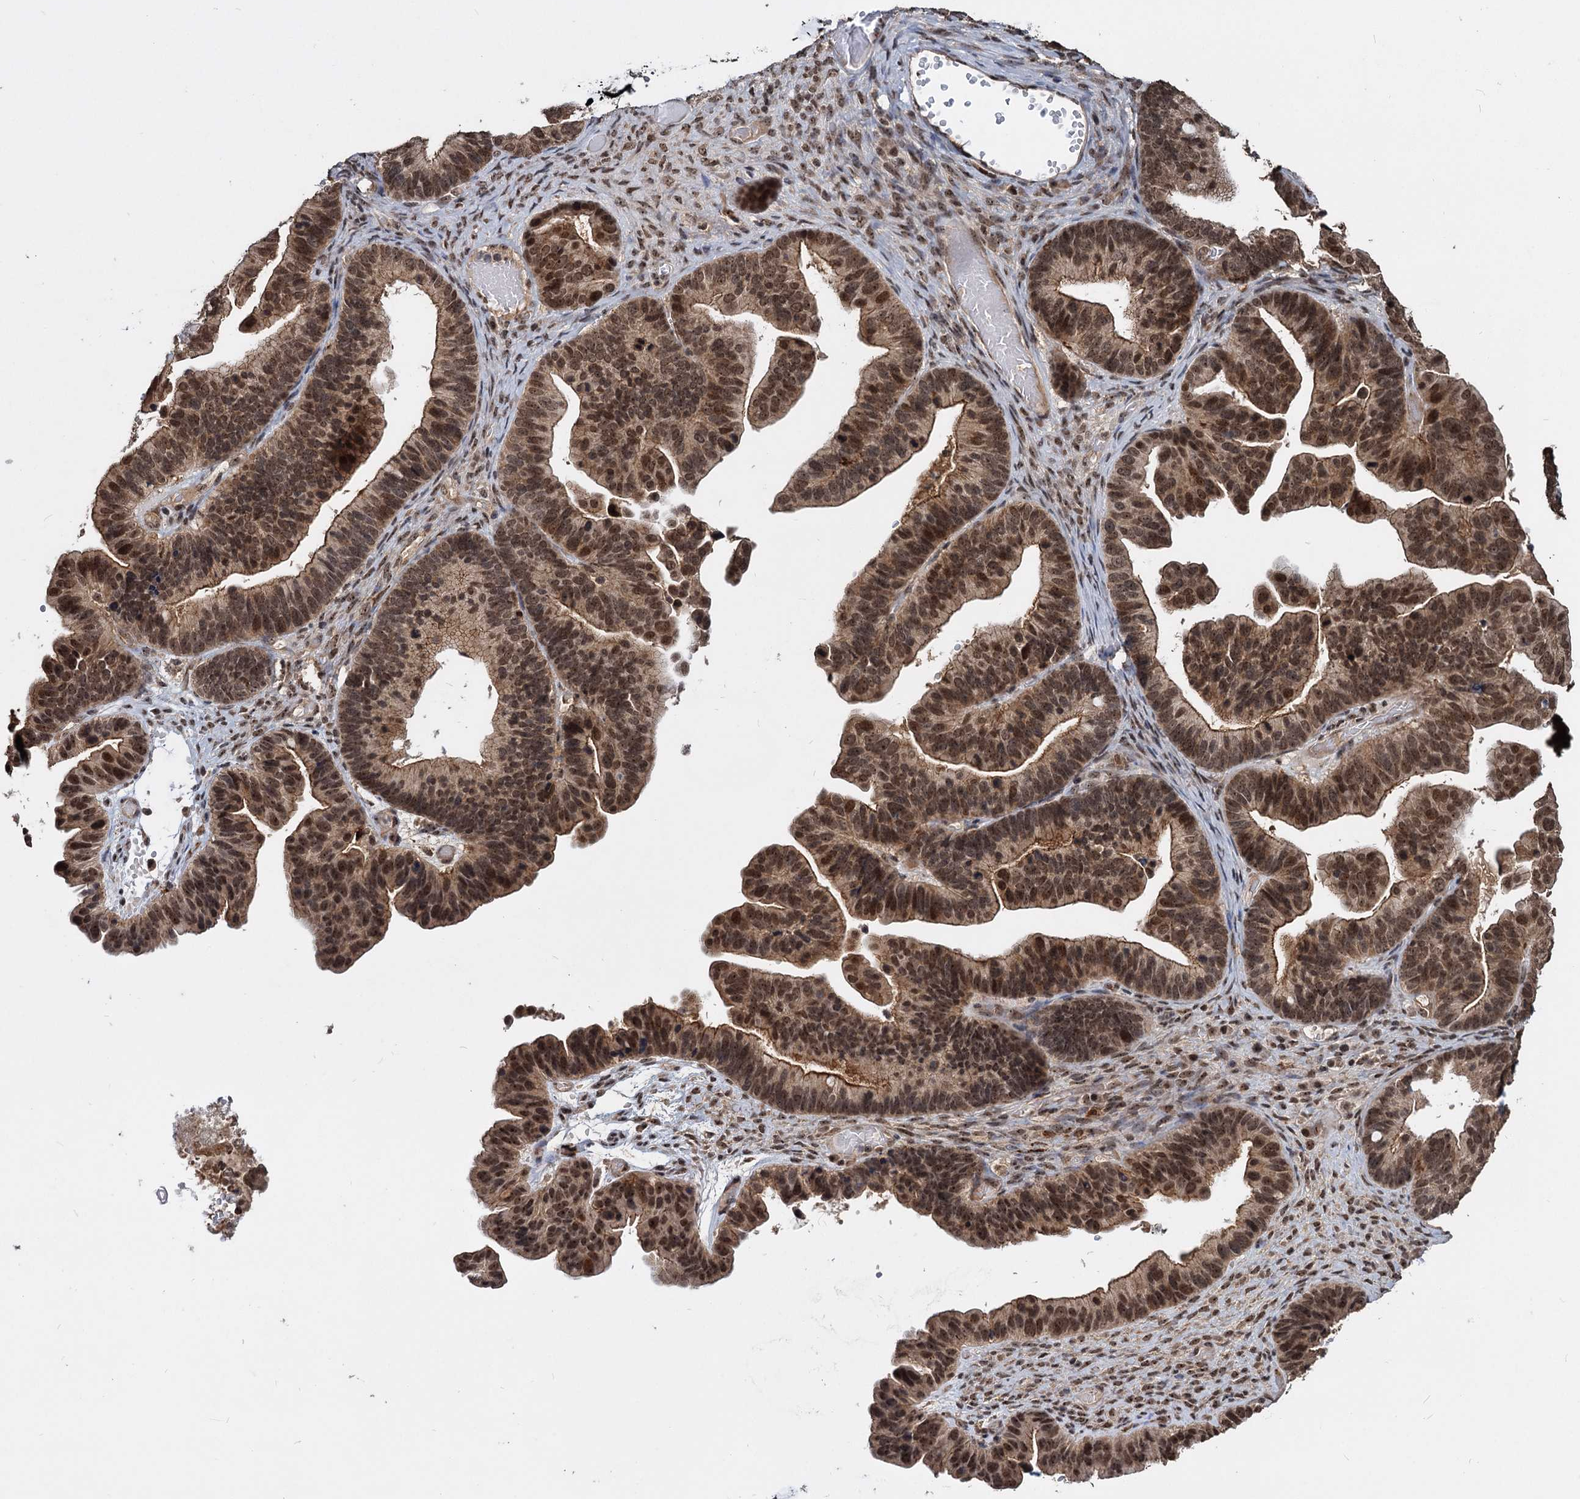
{"staining": {"intensity": "moderate", "quantity": ">75%", "location": "cytoplasmic/membranous,nuclear"}, "tissue": "ovarian cancer", "cell_type": "Tumor cells", "image_type": "cancer", "snomed": [{"axis": "morphology", "description": "Cystadenocarcinoma, serous, NOS"}, {"axis": "topography", "description": "Ovary"}], "caption": "This image shows ovarian serous cystadenocarcinoma stained with immunohistochemistry (IHC) to label a protein in brown. The cytoplasmic/membranous and nuclear of tumor cells show moderate positivity for the protein. Nuclei are counter-stained blue.", "gene": "FAM216B", "patient": {"sex": "female", "age": 56}}